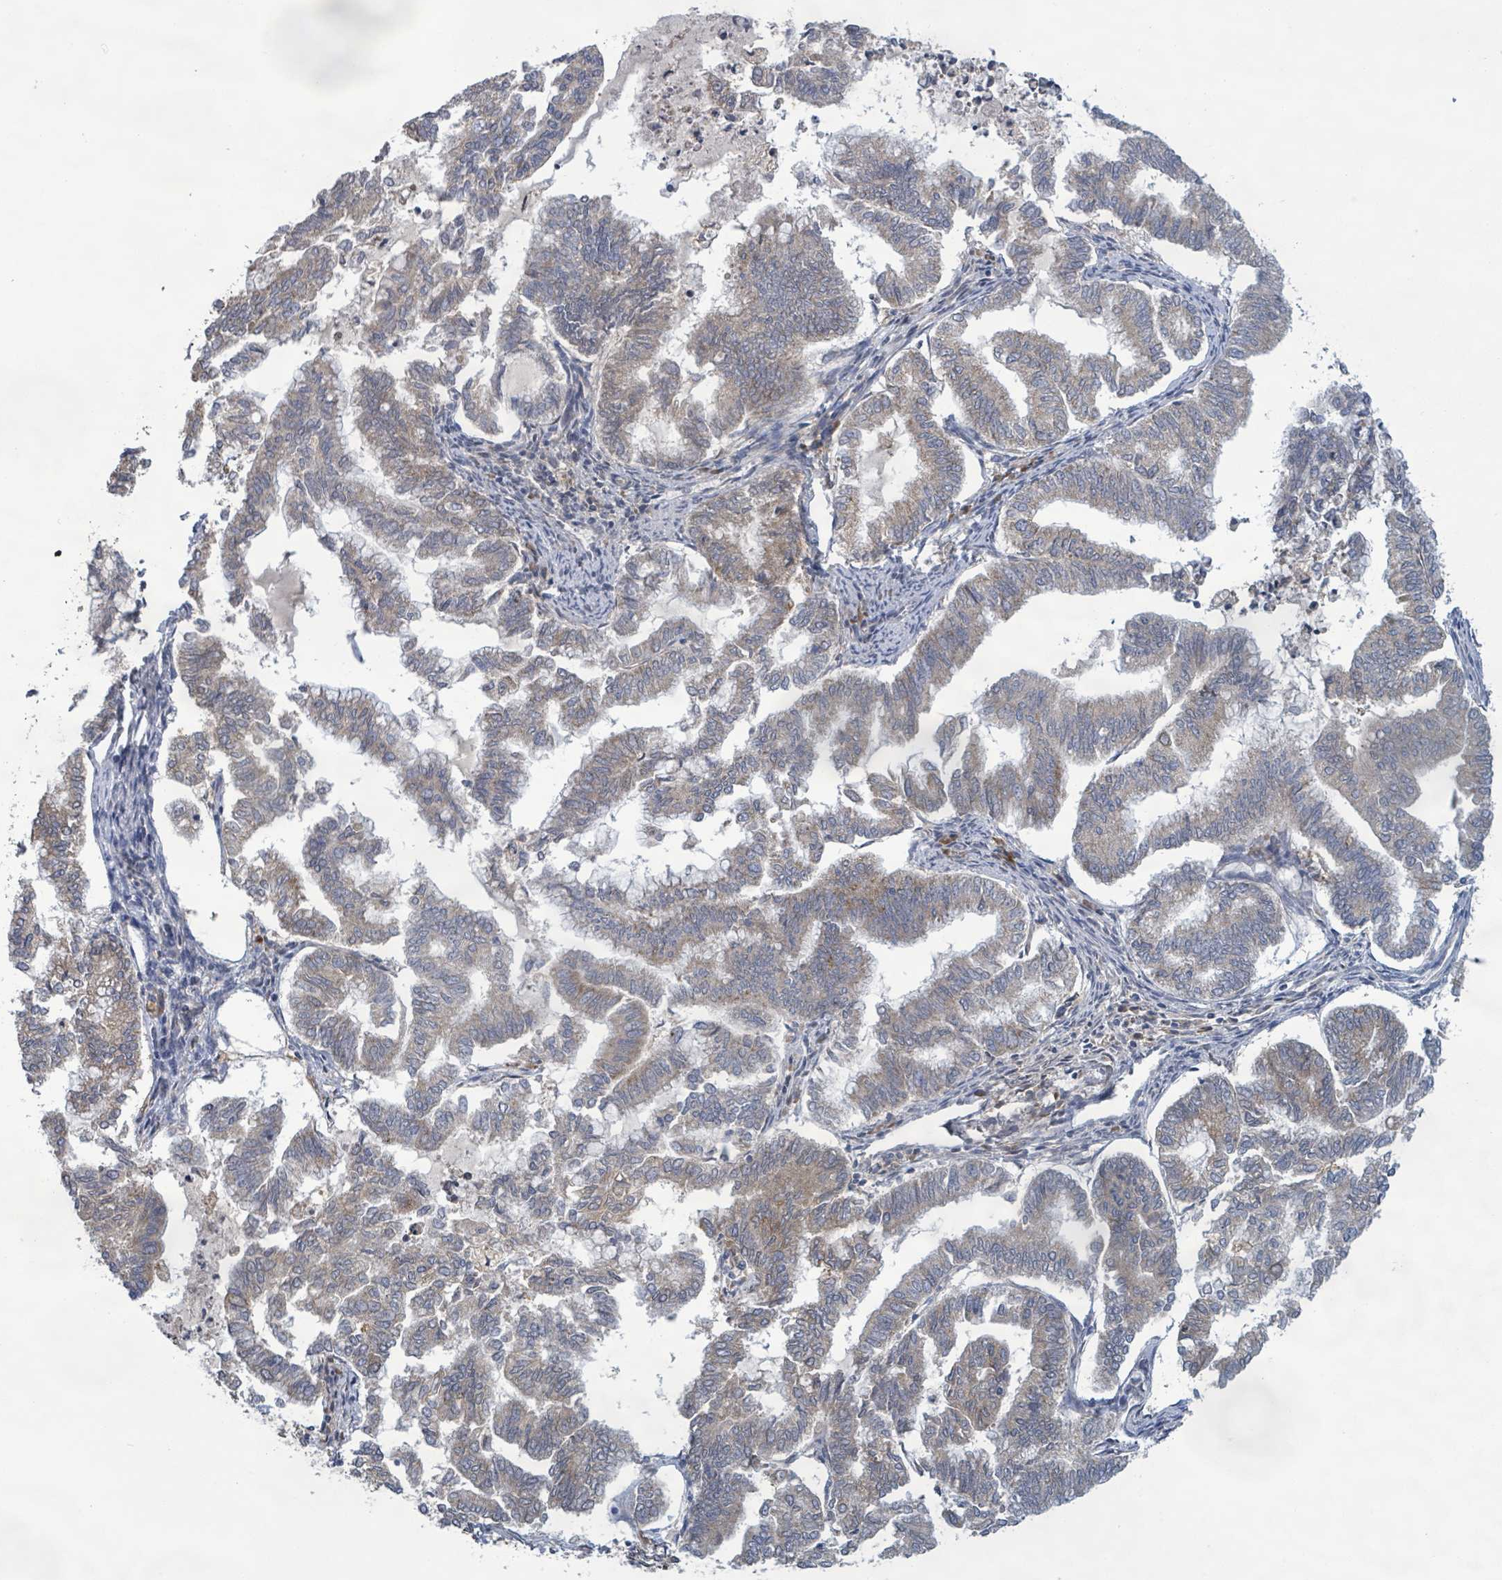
{"staining": {"intensity": "weak", "quantity": ">75%", "location": "cytoplasmic/membranous"}, "tissue": "endometrial cancer", "cell_type": "Tumor cells", "image_type": "cancer", "snomed": [{"axis": "morphology", "description": "Adenocarcinoma, NOS"}, {"axis": "topography", "description": "Endometrium"}], "caption": "Tumor cells display low levels of weak cytoplasmic/membranous expression in about >75% of cells in adenocarcinoma (endometrial). (brown staining indicates protein expression, while blue staining denotes nuclei).", "gene": "ATP13A1", "patient": {"sex": "female", "age": 79}}